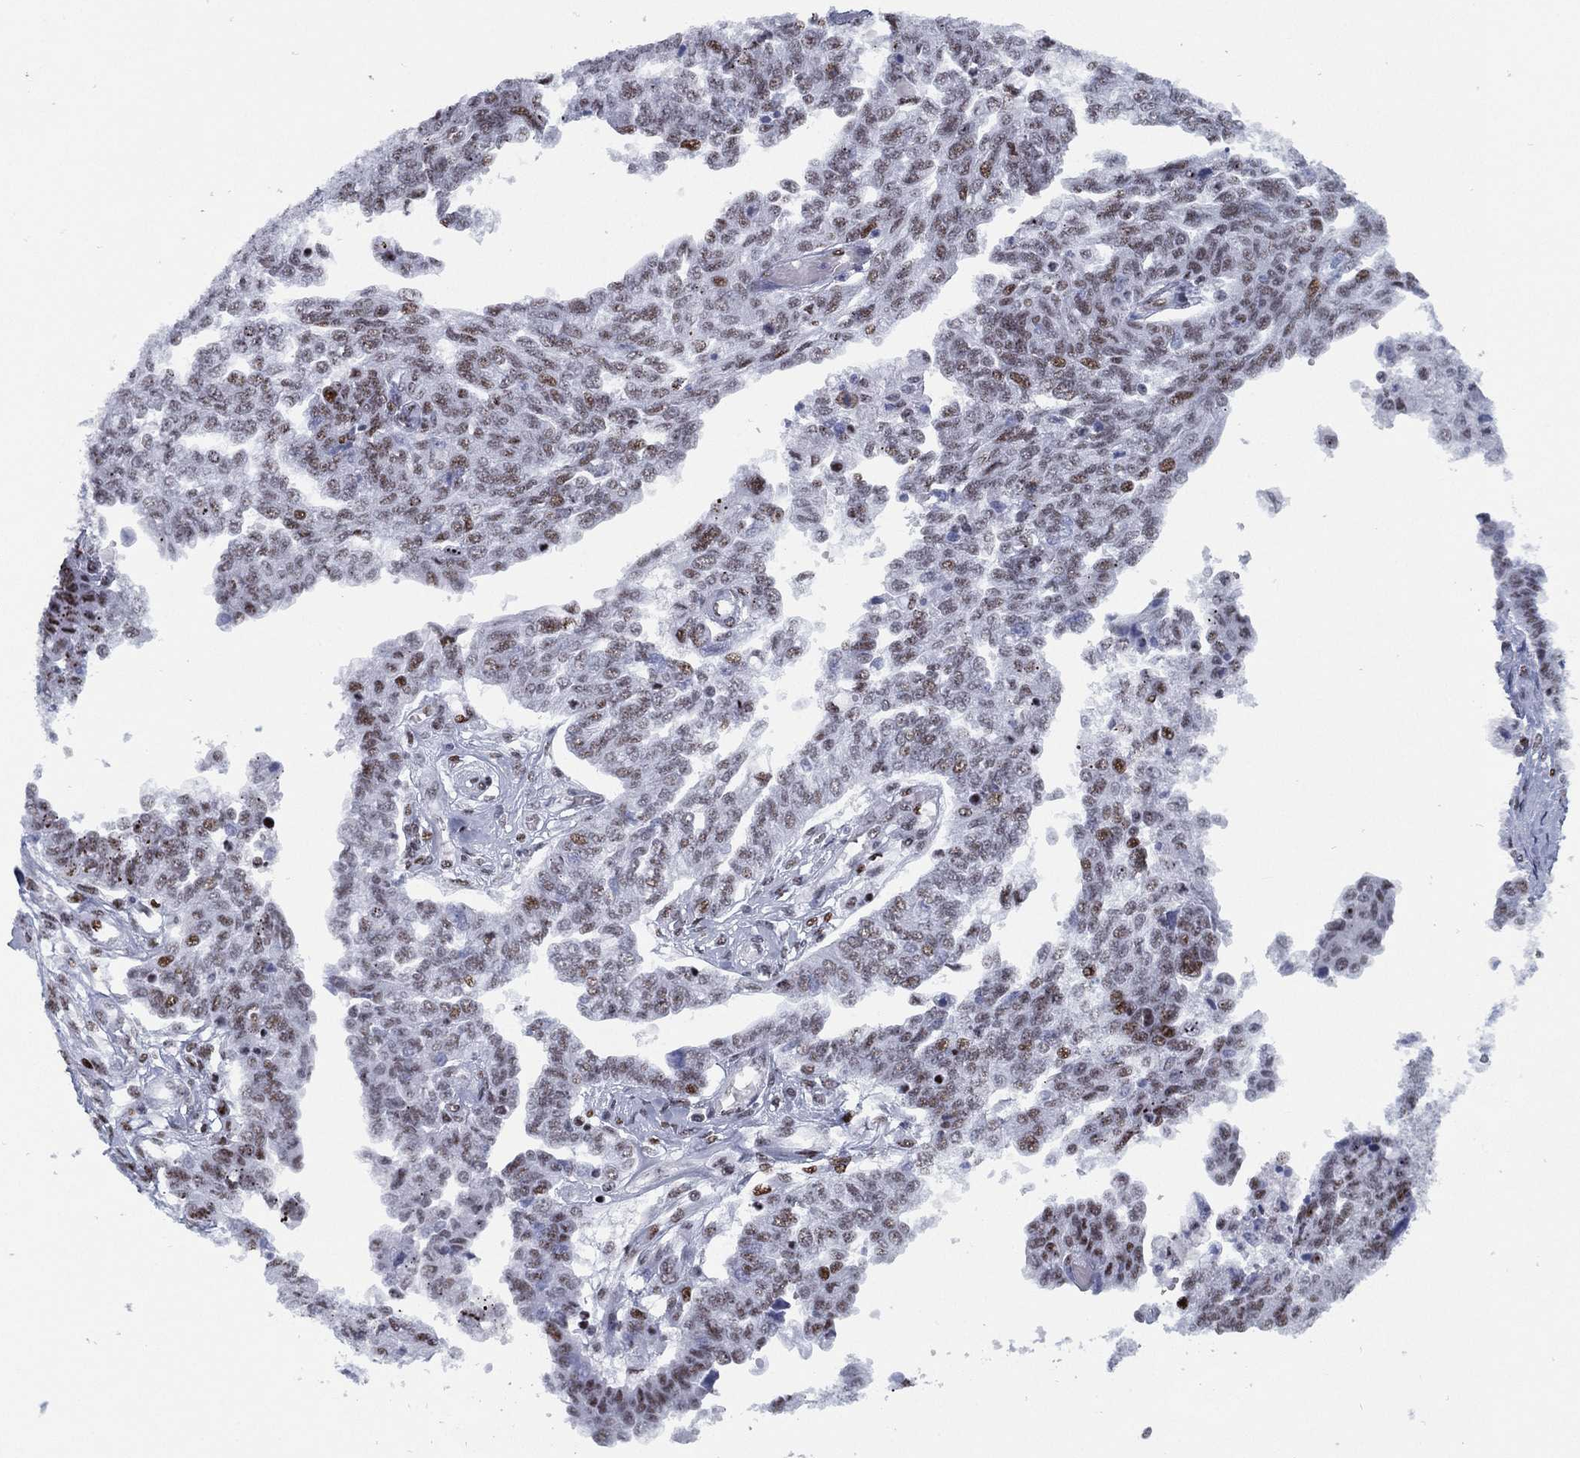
{"staining": {"intensity": "moderate", "quantity": "25%-75%", "location": "nuclear"}, "tissue": "ovarian cancer", "cell_type": "Tumor cells", "image_type": "cancer", "snomed": [{"axis": "morphology", "description": "Cystadenocarcinoma, serous, NOS"}, {"axis": "topography", "description": "Ovary"}], "caption": "The histopathology image demonstrates staining of ovarian cancer, revealing moderate nuclear protein positivity (brown color) within tumor cells.", "gene": "CYB561D2", "patient": {"sex": "female", "age": 67}}